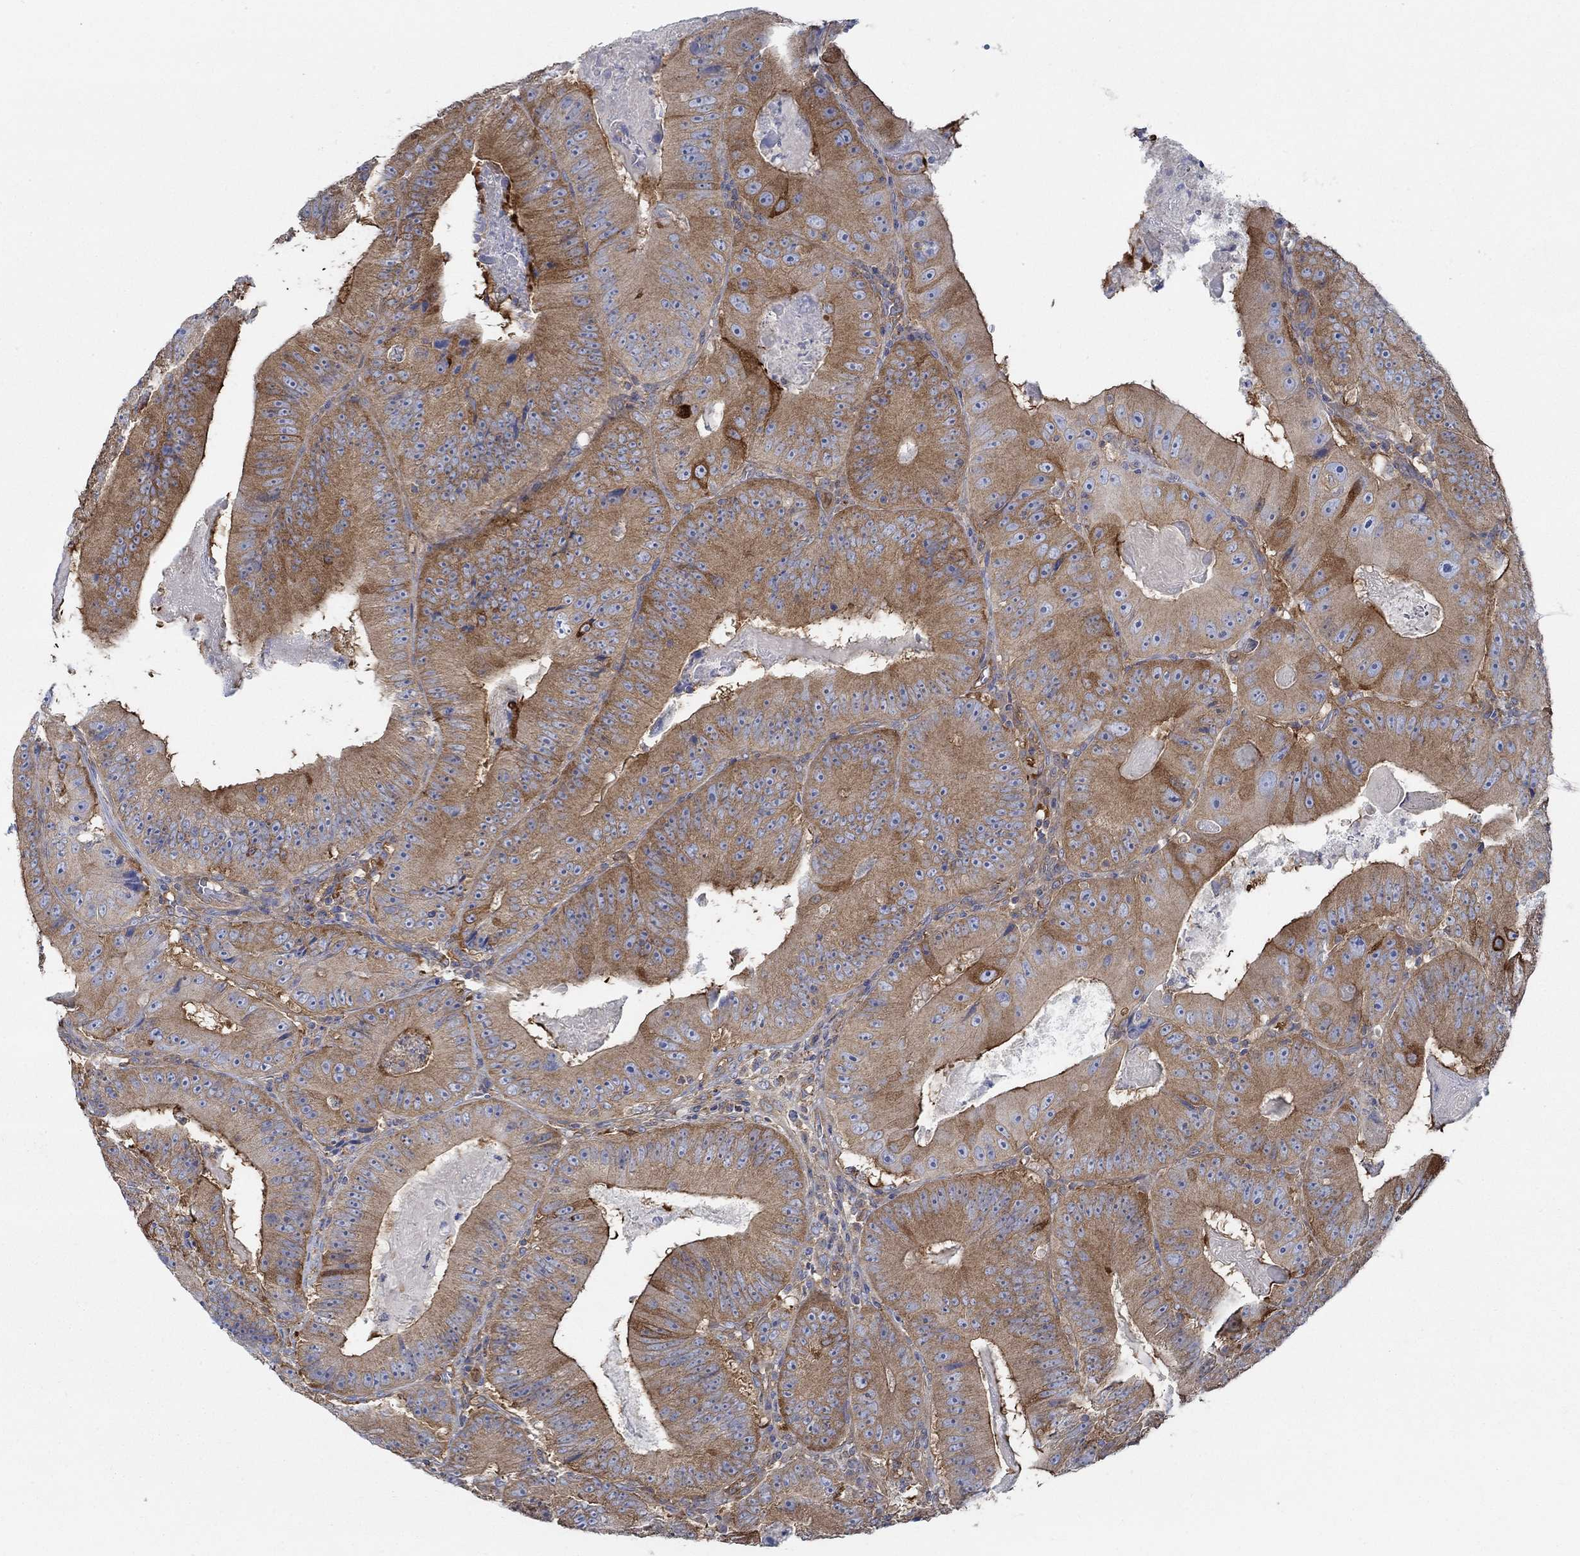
{"staining": {"intensity": "strong", "quantity": "25%-75%", "location": "cytoplasmic/membranous"}, "tissue": "colorectal cancer", "cell_type": "Tumor cells", "image_type": "cancer", "snomed": [{"axis": "morphology", "description": "Adenocarcinoma, NOS"}, {"axis": "topography", "description": "Colon"}], "caption": "An image of human colorectal cancer (adenocarcinoma) stained for a protein exhibits strong cytoplasmic/membranous brown staining in tumor cells.", "gene": "SPAG9", "patient": {"sex": "female", "age": 86}}